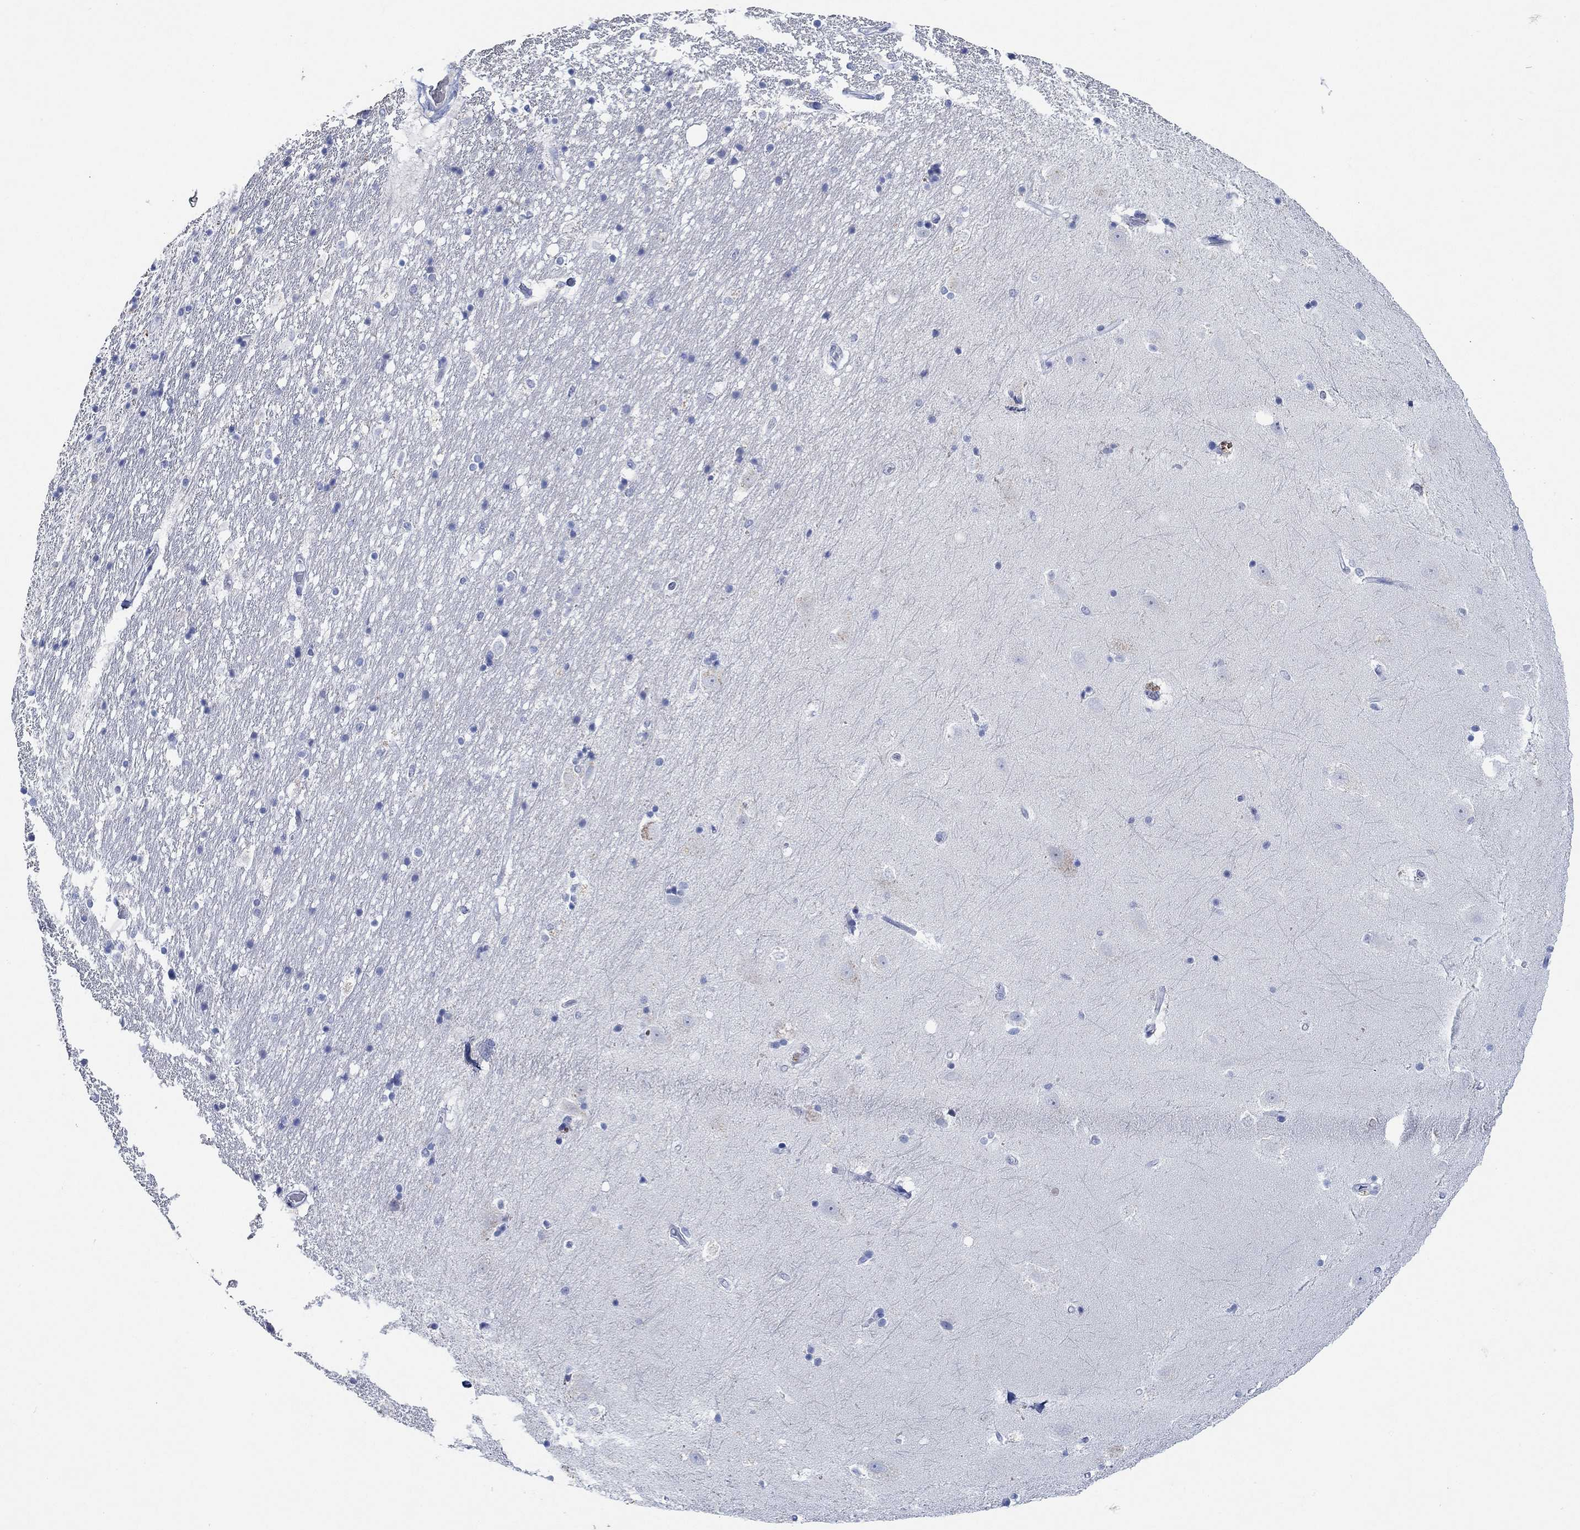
{"staining": {"intensity": "negative", "quantity": "none", "location": "none"}, "tissue": "hippocampus", "cell_type": "Glial cells", "image_type": "normal", "snomed": [{"axis": "morphology", "description": "Normal tissue, NOS"}, {"axis": "topography", "description": "Hippocampus"}], "caption": "The immunohistochemistry (IHC) histopathology image has no significant staining in glial cells of hippocampus.", "gene": "PPP1R17", "patient": {"sex": "male", "age": 49}}